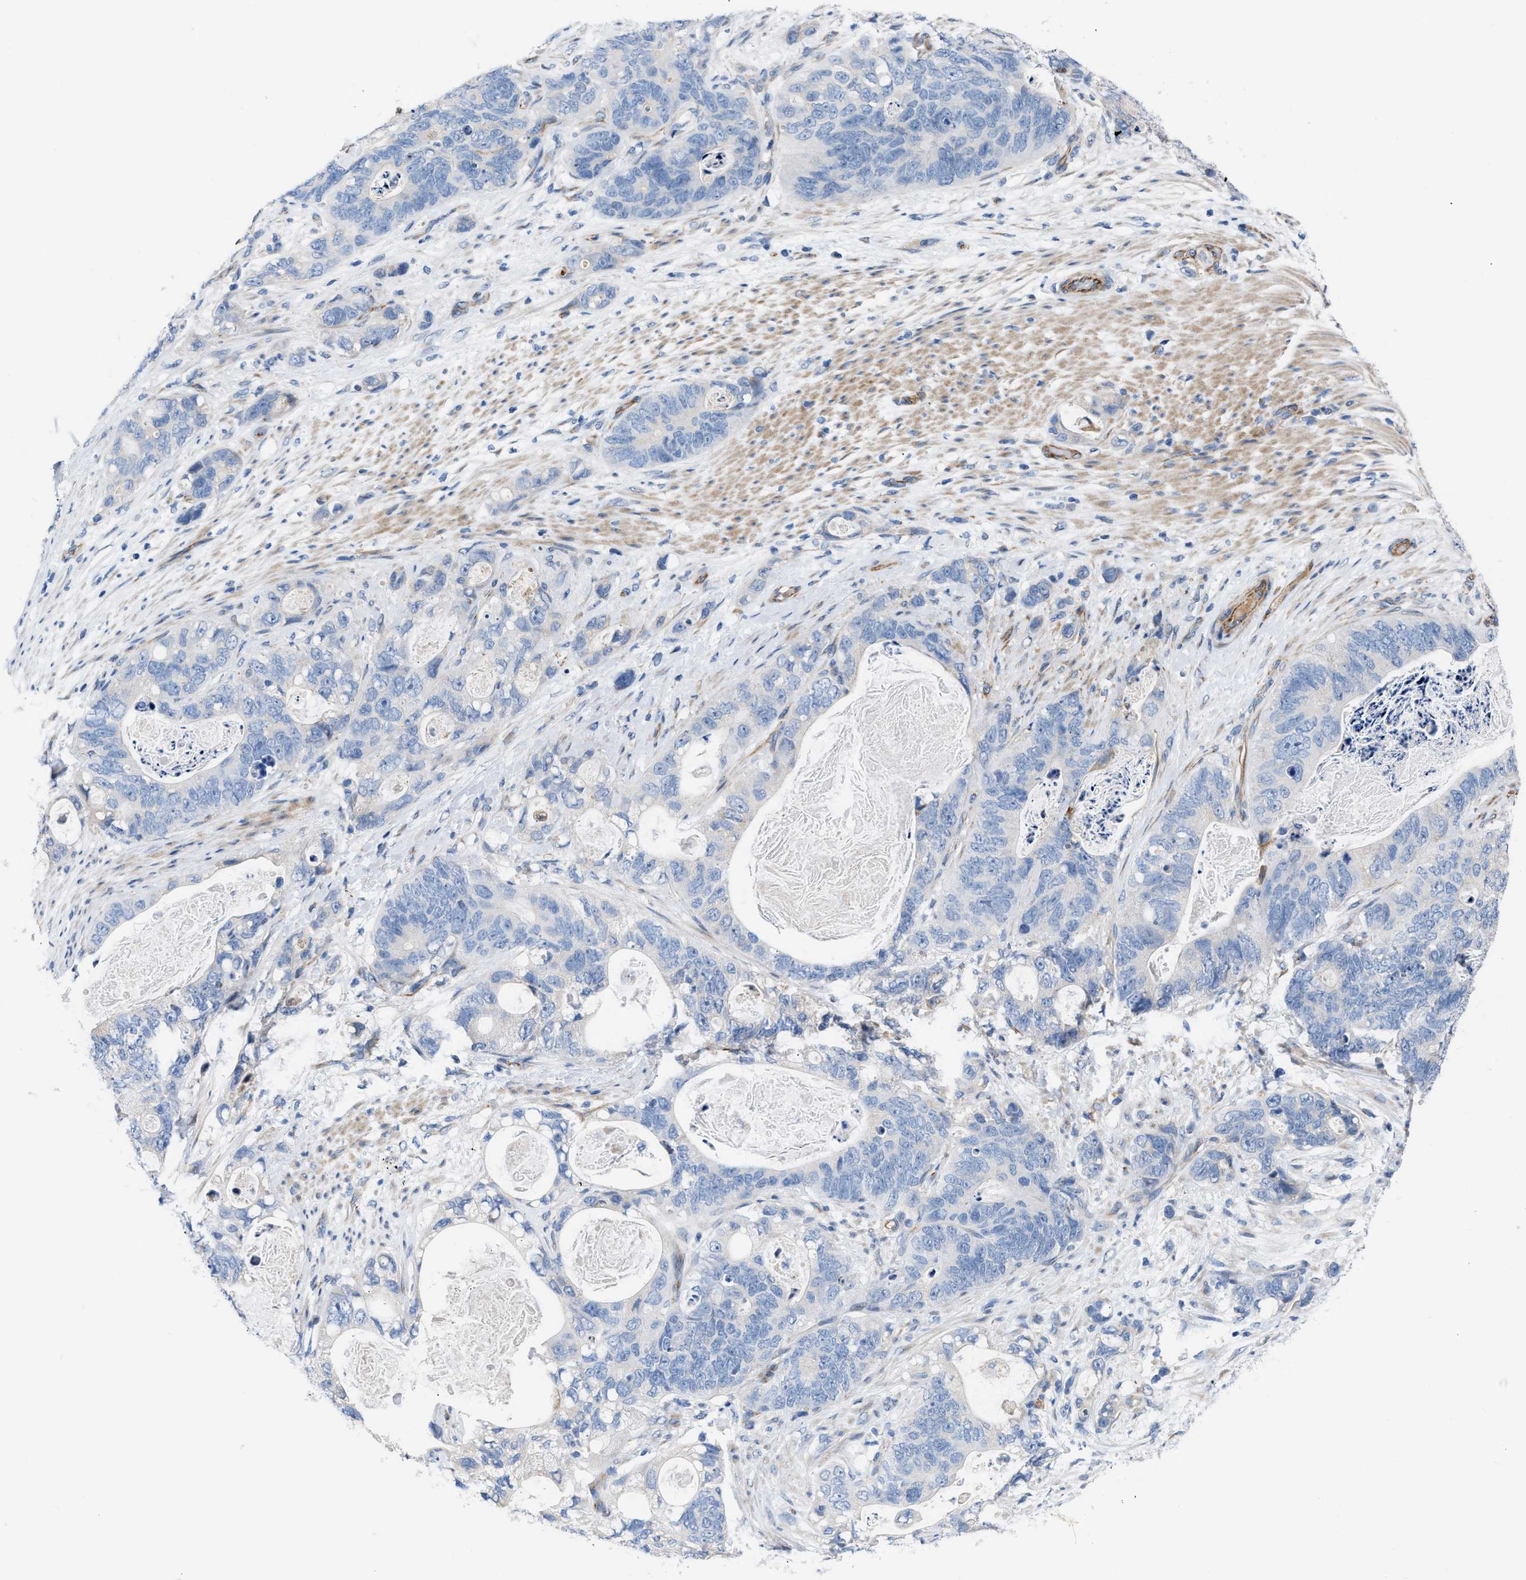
{"staining": {"intensity": "negative", "quantity": "none", "location": "none"}, "tissue": "stomach cancer", "cell_type": "Tumor cells", "image_type": "cancer", "snomed": [{"axis": "morphology", "description": "Normal tissue, NOS"}, {"axis": "morphology", "description": "Adenocarcinoma, NOS"}, {"axis": "topography", "description": "Stomach"}], "caption": "IHC histopathology image of human adenocarcinoma (stomach) stained for a protein (brown), which reveals no expression in tumor cells.", "gene": "TFPI", "patient": {"sex": "female", "age": 89}}